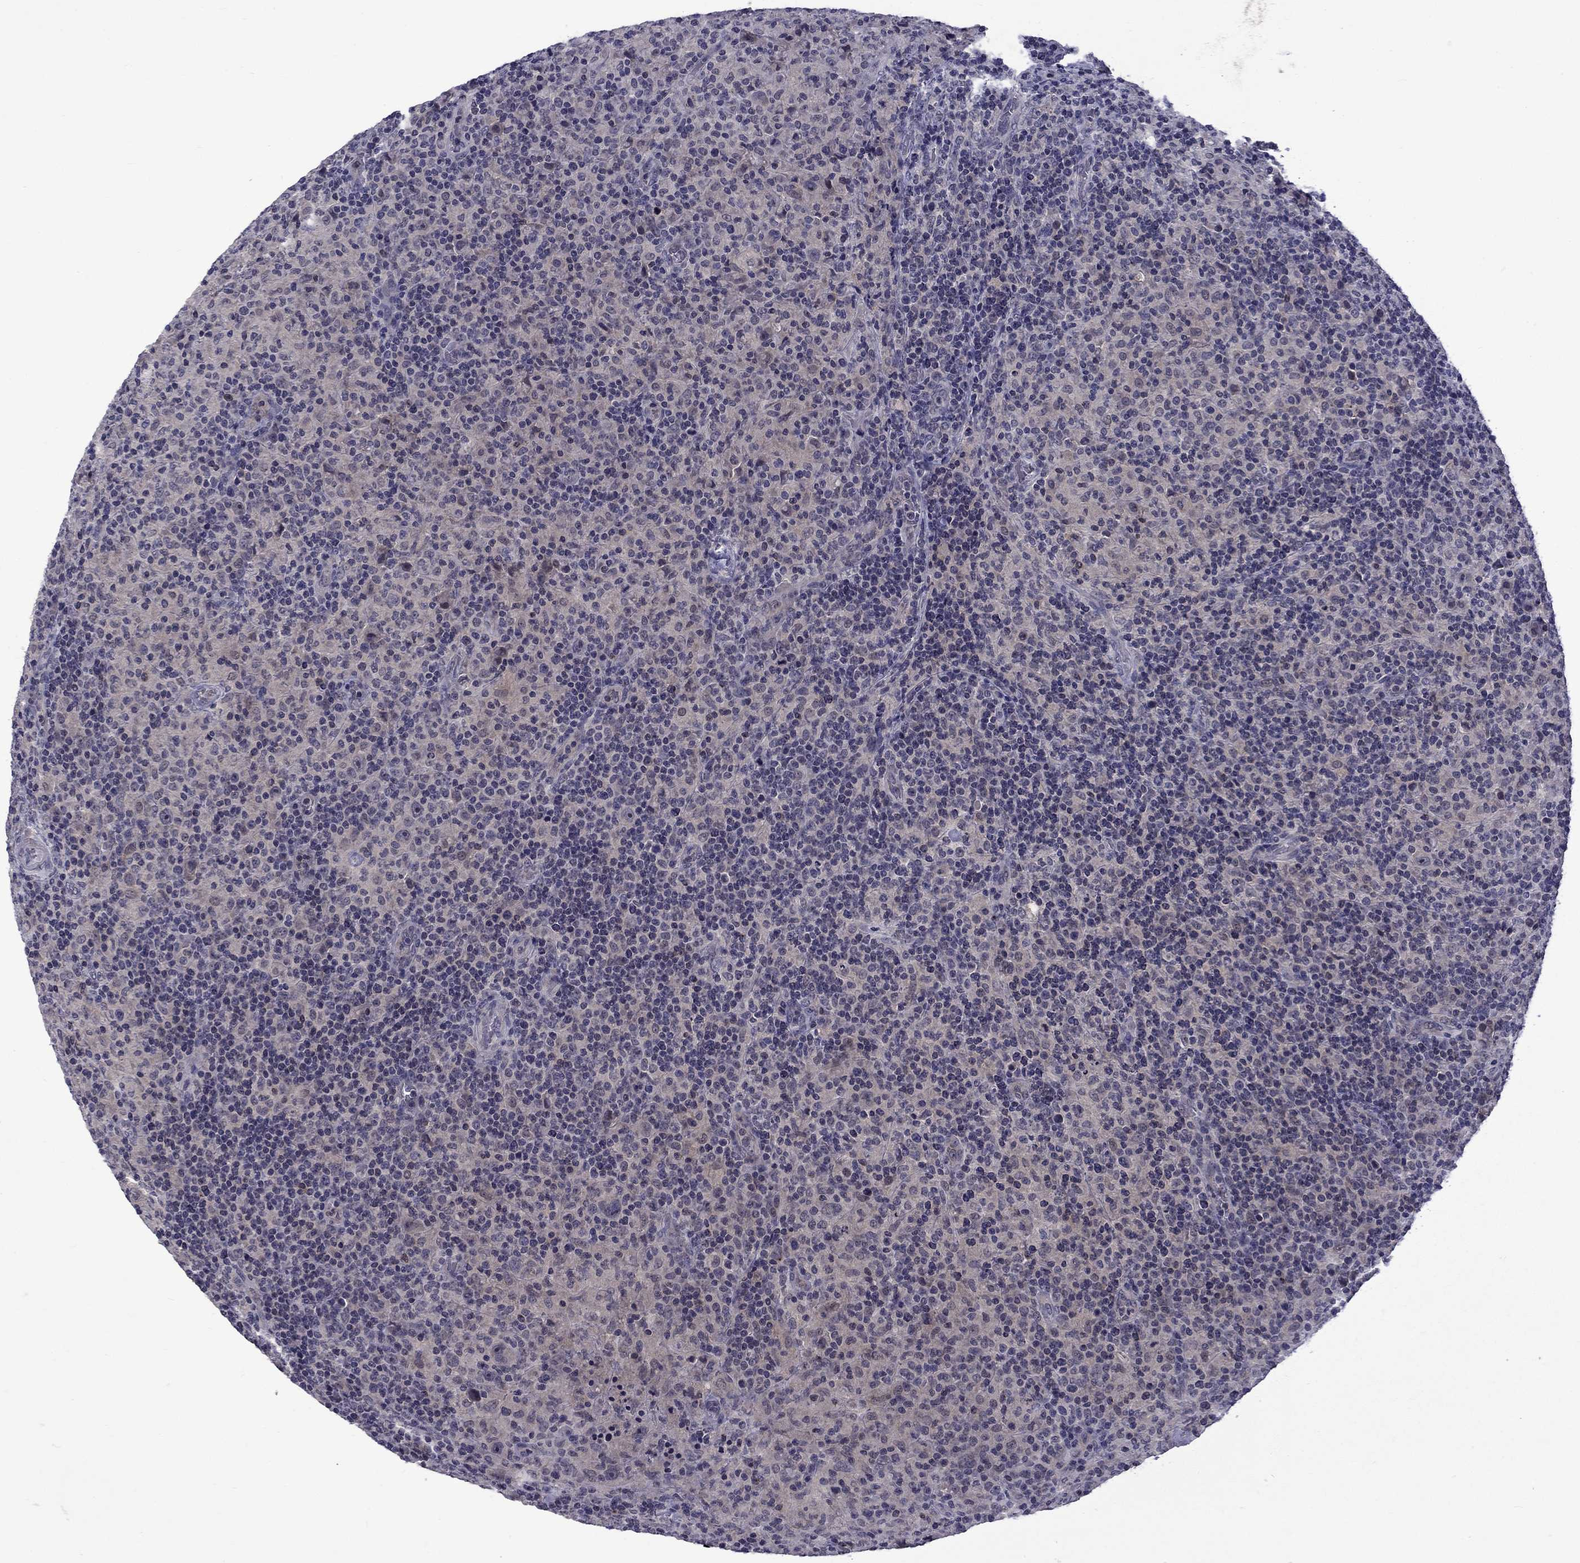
{"staining": {"intensity": "negative", "quantity": "none", "location": "none"}, "tissue": "lymphoma", "cell_type": "Tumor cells", "image_type": "cancer", "snomed": [{"axis": "morphology", "description": "Hodgkin's disease, NOS"}, {"axis": "topography", "description": "Lymph node"}], "caption": "Tumor cells show no significant staining in Hodgkin's disease.", "gene": "SNTA1", "patient": {"sex": "male", "age": 70}}